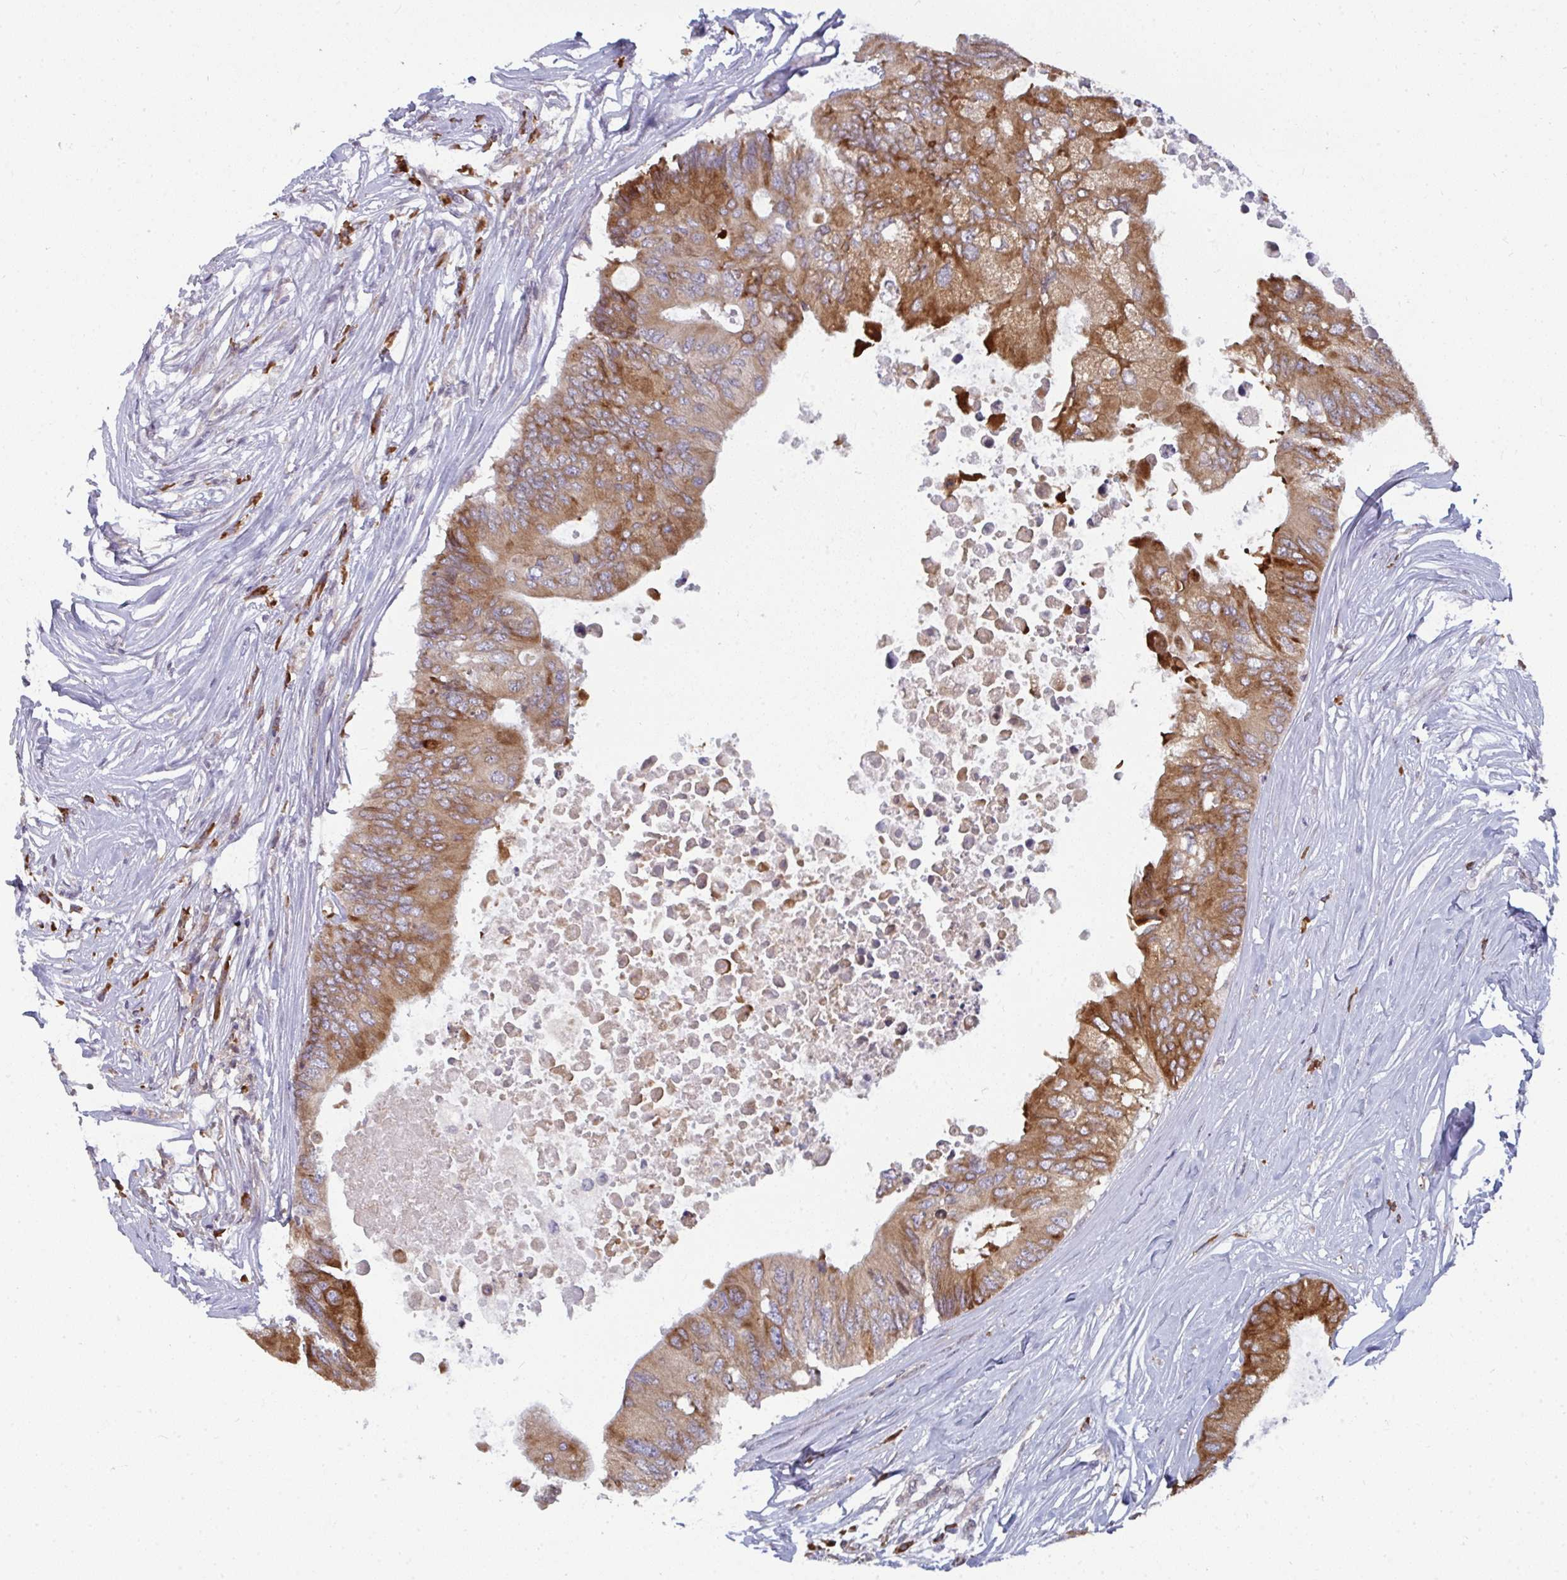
{"staining": {"intensity": "moderate", "quantity": ">75%", "location": "cytoplasmic/membranous"}, "tissue": "colorectal cancer", "cell_type": "Tumor cells", "image_type": "cancer", "snomed": [{"axis": "morphology", "description": "Adenocarcinoma, NOS"}, {"axis": "topography", "description": "Colon"}], "caption": "Tumor cells reveal medium levels of moderate cytoplasmic/membranous expression in about >75% of cells in adenocarcinoma (colorectal). (IHC, brightfield microscopy, high magnification).", "gene": "LYSMD4", "patient": {"sex": "male", "age": 71}}